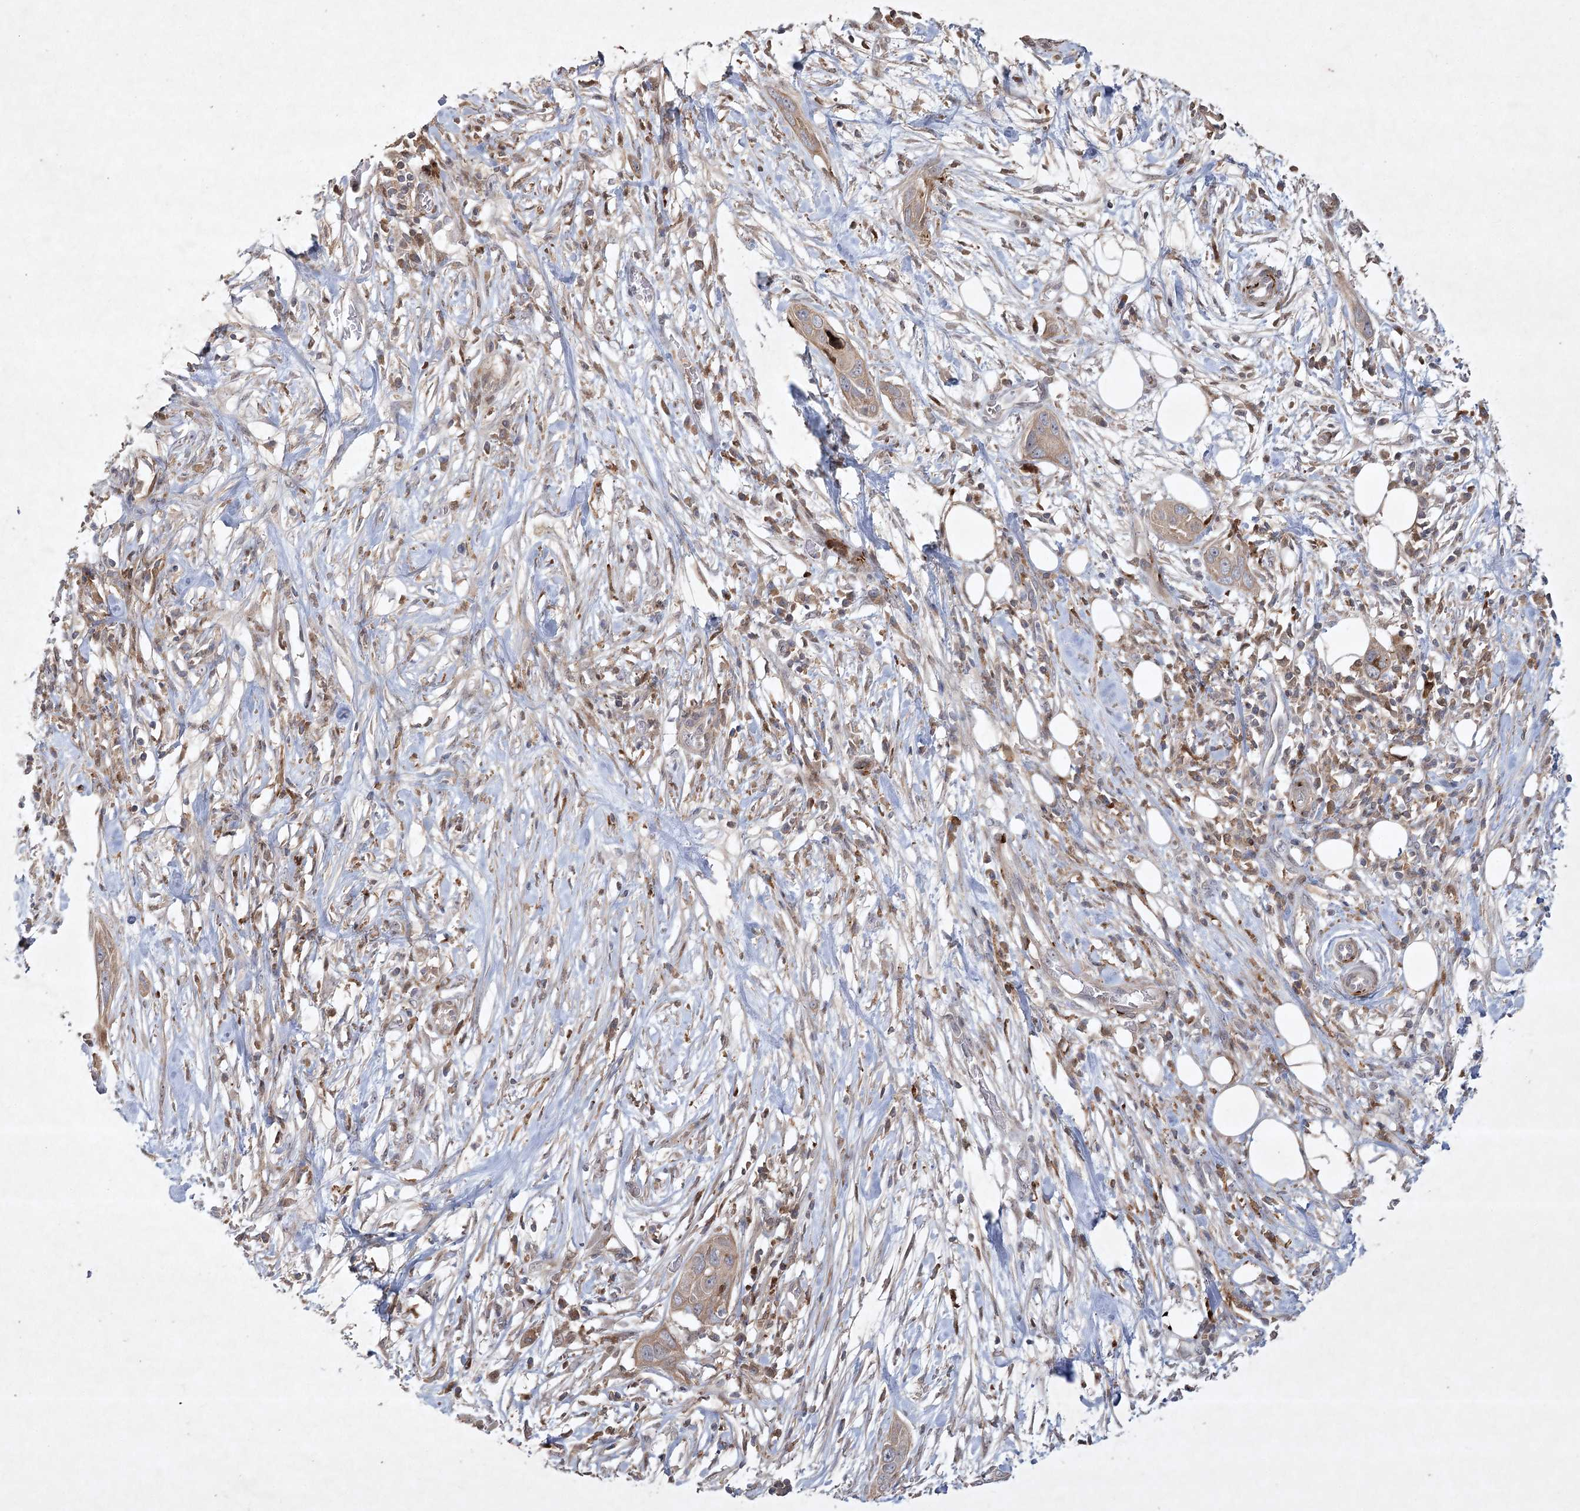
{"staining": {"intensity": "weak", "quantity": ">75%", "location": "cytoplasmic/membranous"}, "tissue": "pancreatic cancer", "cell_type": "Tumor cells", "image_type": "cancer", "snomed": [{"axis": "morphology", "description": "Adenocarcinoma, NOS"}, {"axis": "topography", "description": "Pancreas"}], "caption": "Immunohistochemical staining of pancreatic cancer exhibits low levels of weak cytoplasmic/membranous positivity in about >75% of tumor cells.", "gene": "KBTBD4", "patient": {"sex": "female", "age": 60}}